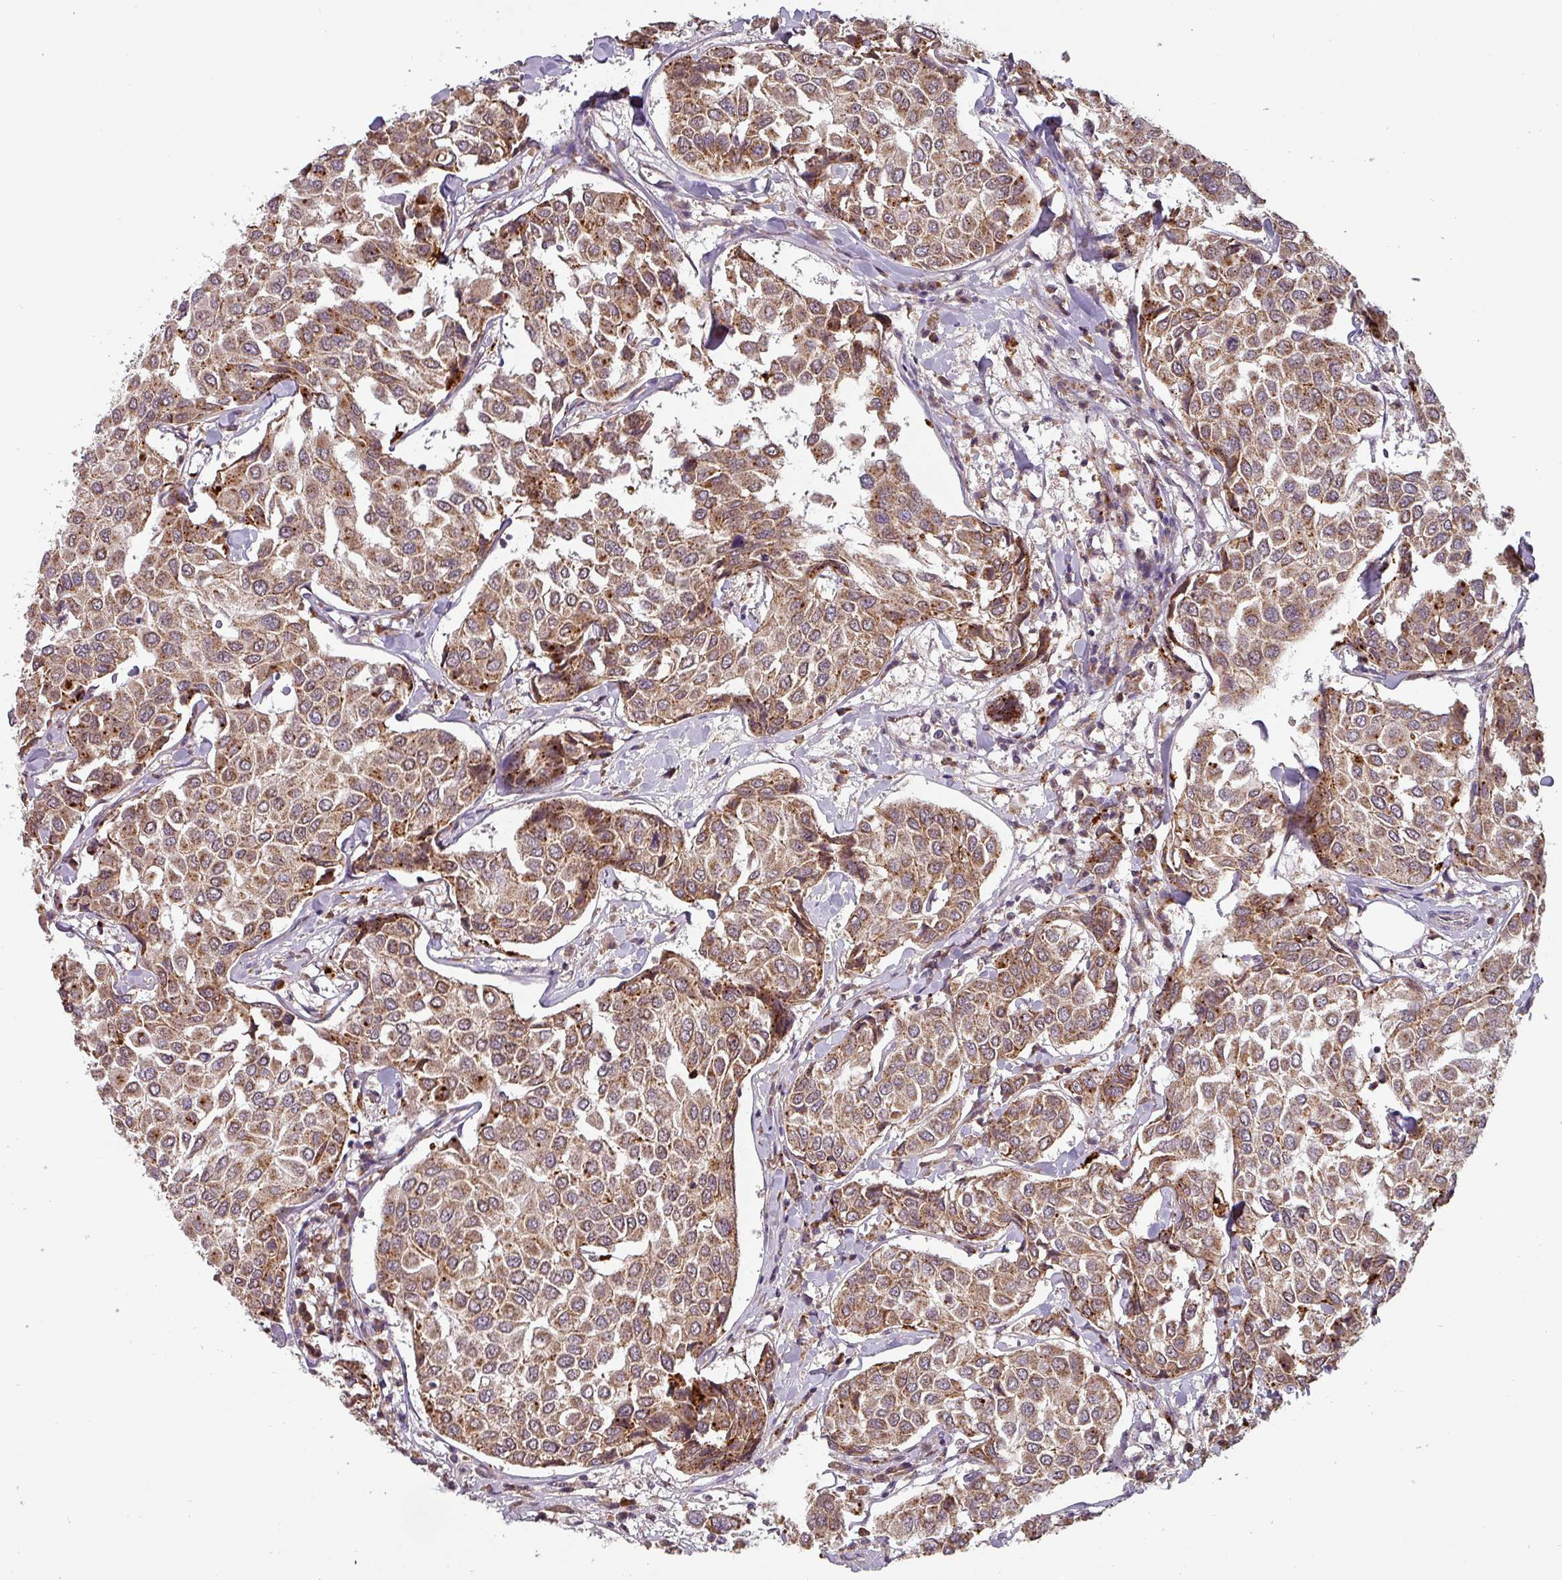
{"staining": {"intensity": "moderate", "quantity": ">75%", "location": "cytoplasmic/membranous"}, "tissue": "breast cancer", "cell_type": "Tumor cells", "image_type": "cancer", "snomed": [{"axis": "morphology", "description": "Duct carcinoma"}, {"axis": "topography", "description": "Breast"}], "caption": "A photomicrograph of intraductal carcinoma (breast) stained for a protein shows moderate cytoplasmic/membranous brown staining in tumor cells.", "gene": "MRPS16", "patient": {"sex": "female", "age": 55}}